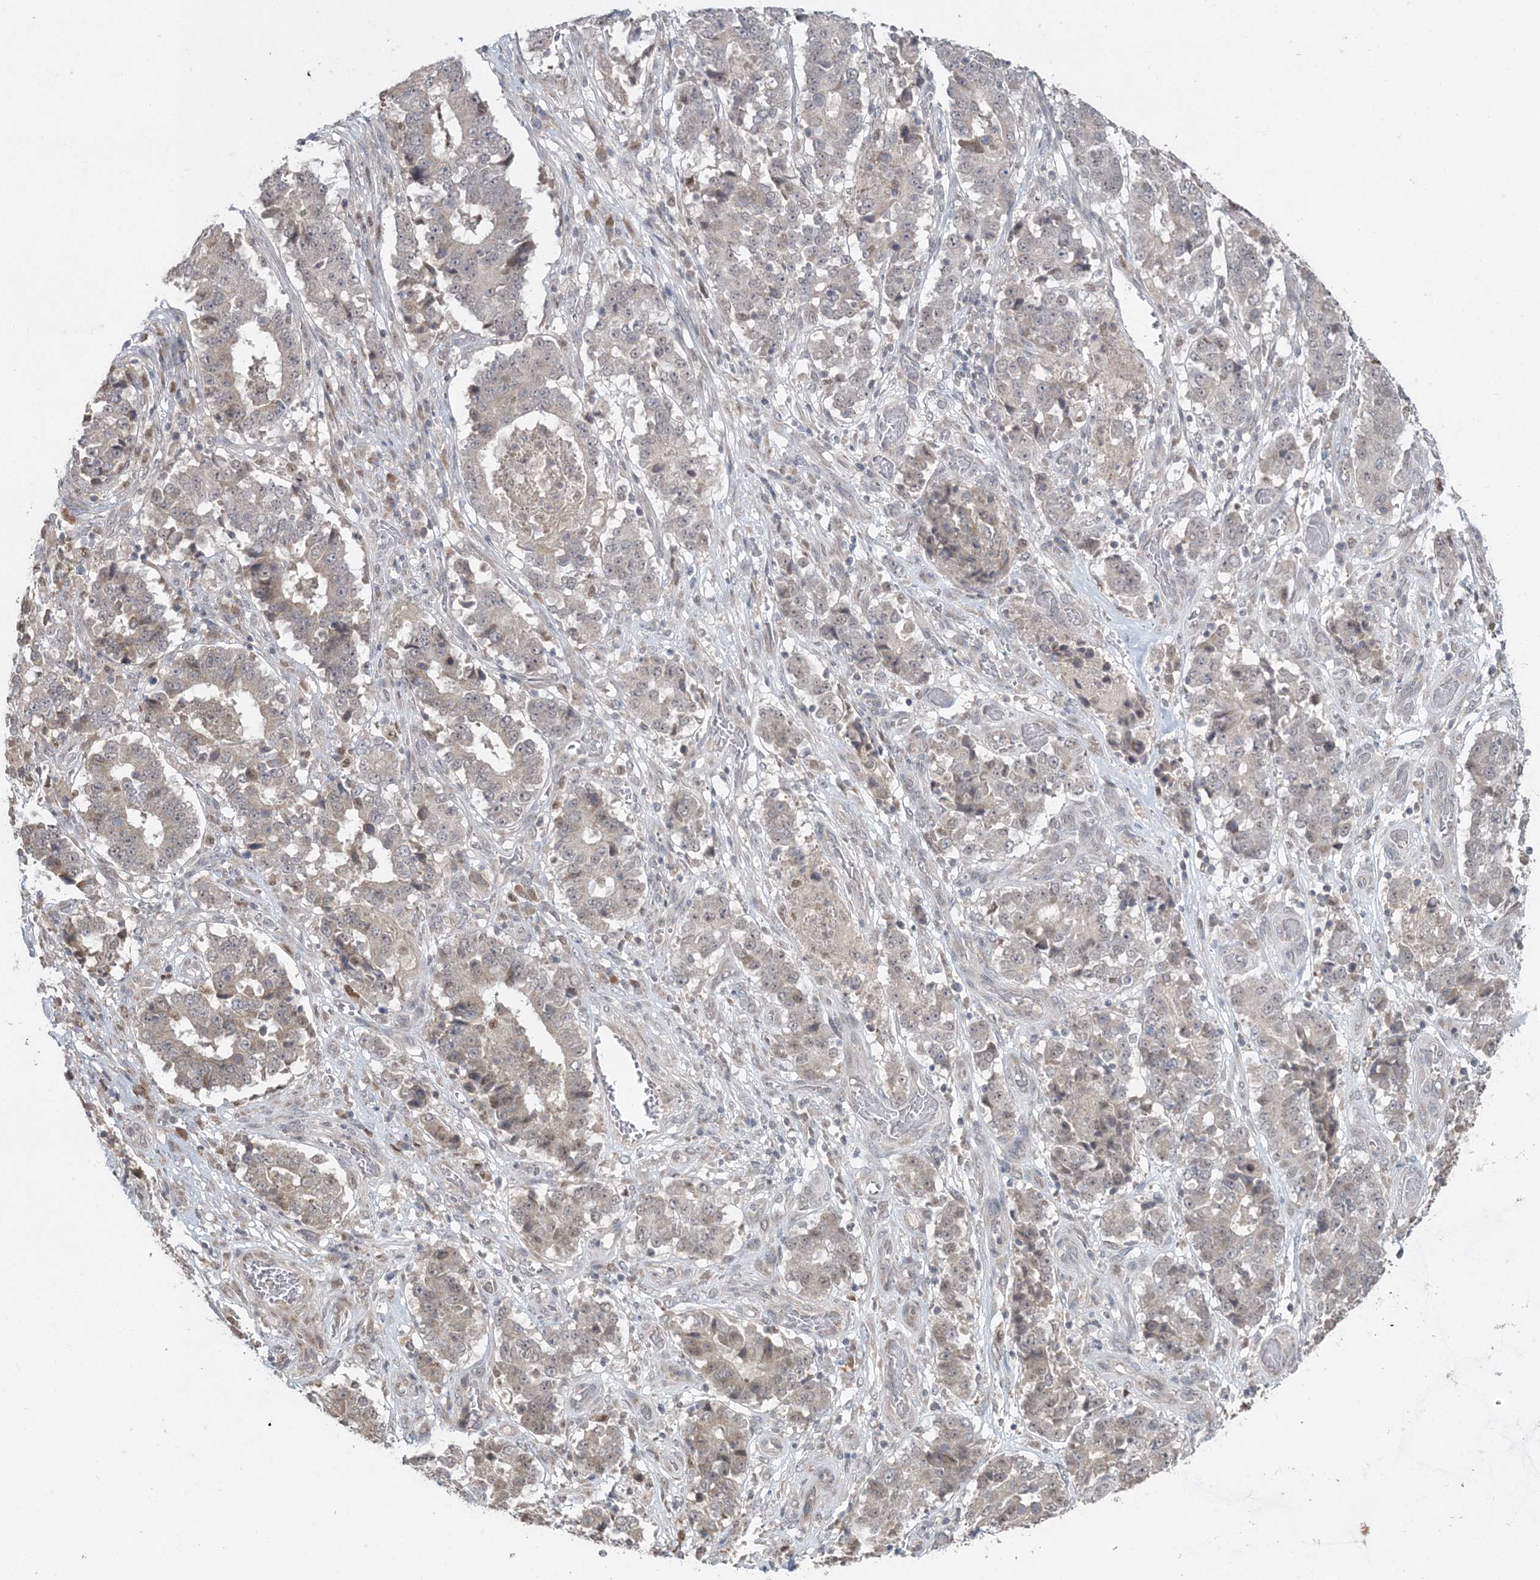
{"staining": {"intensity": "weak", "quantity": "<25%", "location": "cytoplasmic/membranous"}, "tissue": "stomach cancer", "cell_type": "Tumor cells", "image_type": "cancer", "snomed": [{"axis": "morphology", "description": "Adenocarcinoma, NOS"}, {"axis": "topography", "description": "Stomach"}], "caption": "The immunohistochemistry photomicrograph has no significant positivity in tumor cells of adenocarcinoma (stomach) tissue.", "gene": "SLU7", "patient": {"sex": "male", "age": 59}}